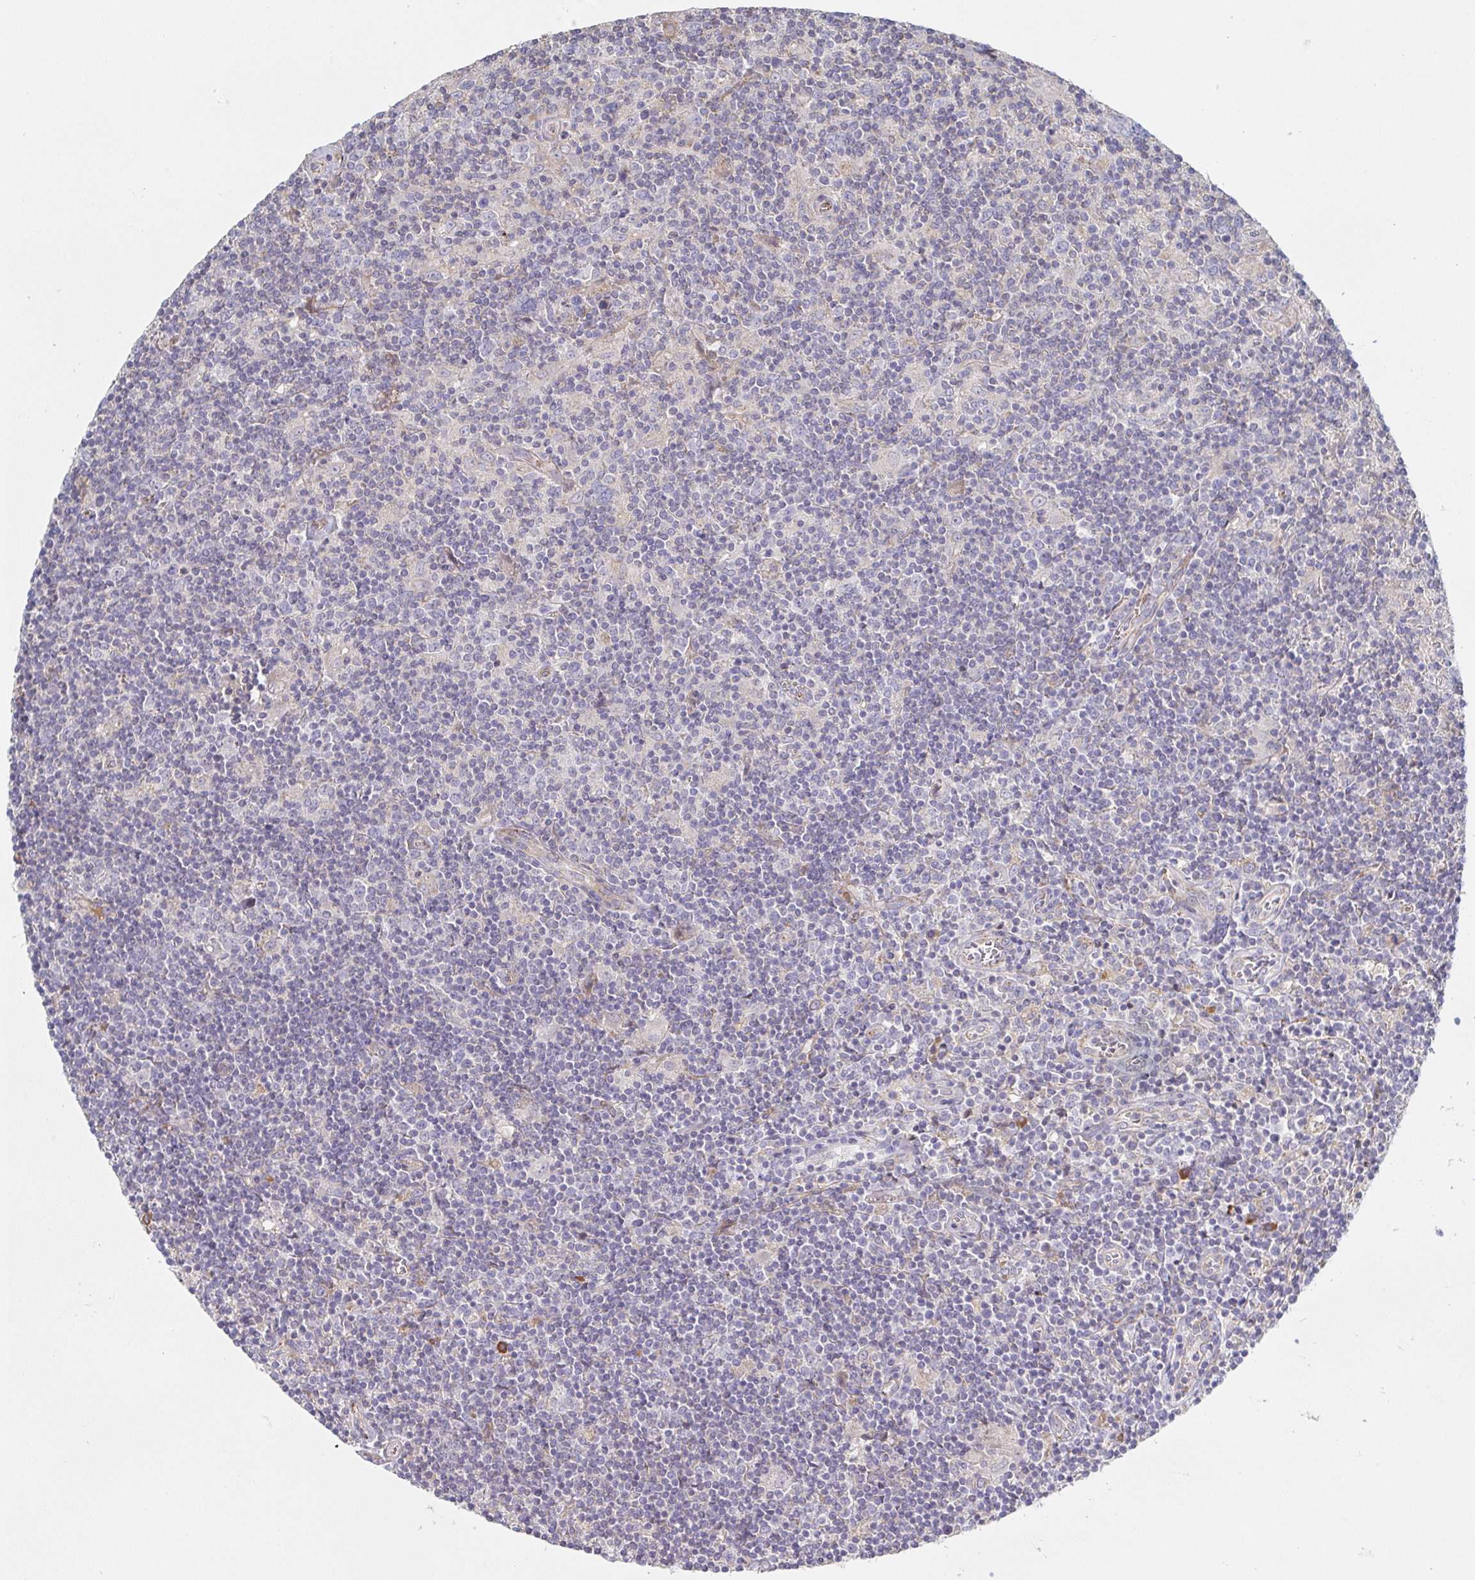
{"staining": {"intensity": "negative", "quantity": "none", "location": "none"}, "tissue": "lymphoma", "cell_type": "Tumor cells", "image_type": "cancer", "snomed": [{"axis": "morphology", "description": "Hodgkin's disease, NOS"}, {"axis": "topography", "description": "Lymph node"}], "caption": "IHC micrograph of Hodgkin's disease stained for a protein (brown), which demonstrates no positivity in tumor cells.", "gene": "IRAK2", "patient": {"sex": "male", "age": 40}}